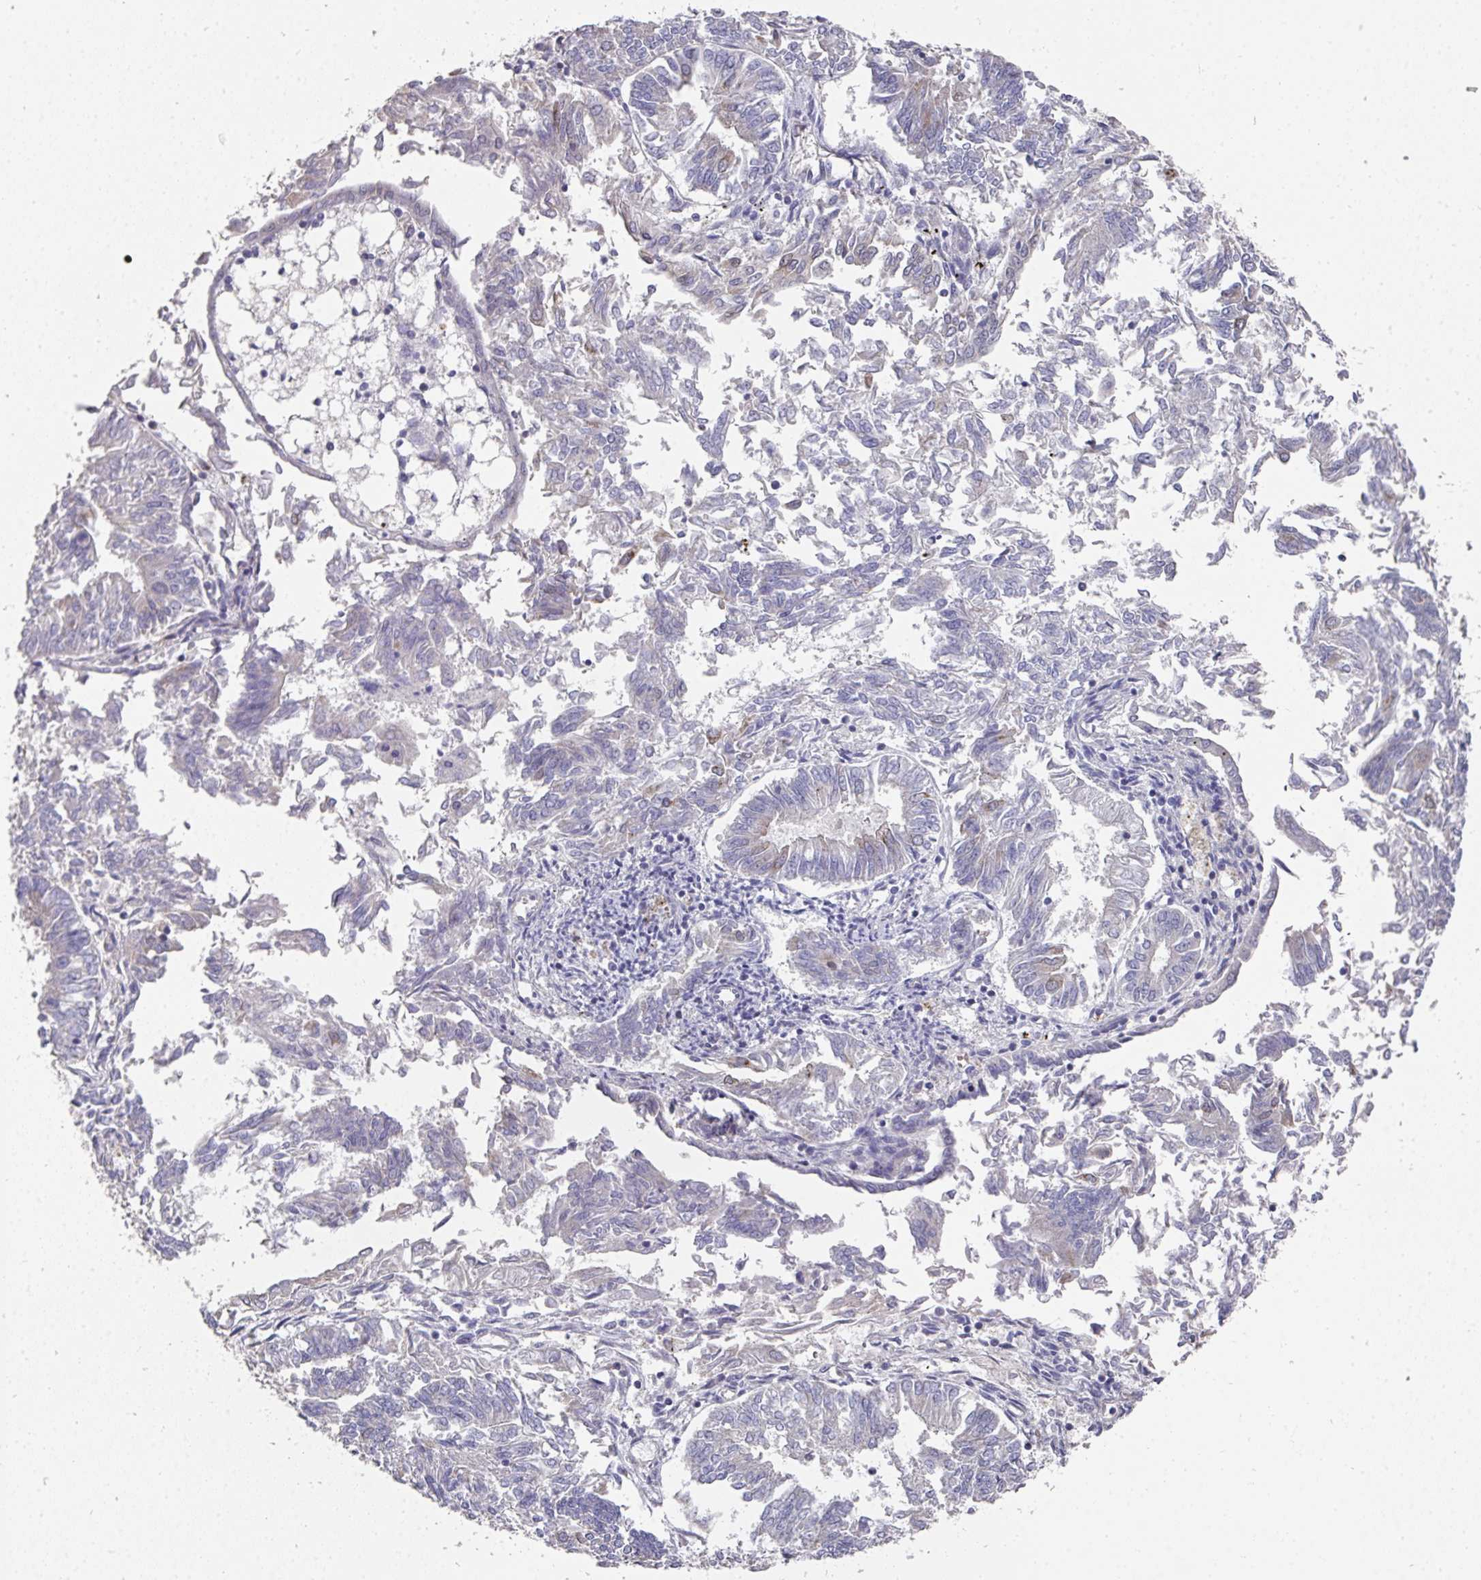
{"staining": {"intensity": "negative", "quantity": "none", "location": "none"}, "tissue": "endometrial cancer", "cell_type": "Tumor cells", "image_type": "cancer", "snomed": [{"axis": "morphology", "description": "Adenocarcinoma, NOS"}, {"axis": "topography", "description": "Endometrium"}], "caption": "Tumor cells are negative for brown protein staining in endometrial adenocarcinoma.", "gene": "C18orf25", "patient": {"sex": "female", "age": 58}}